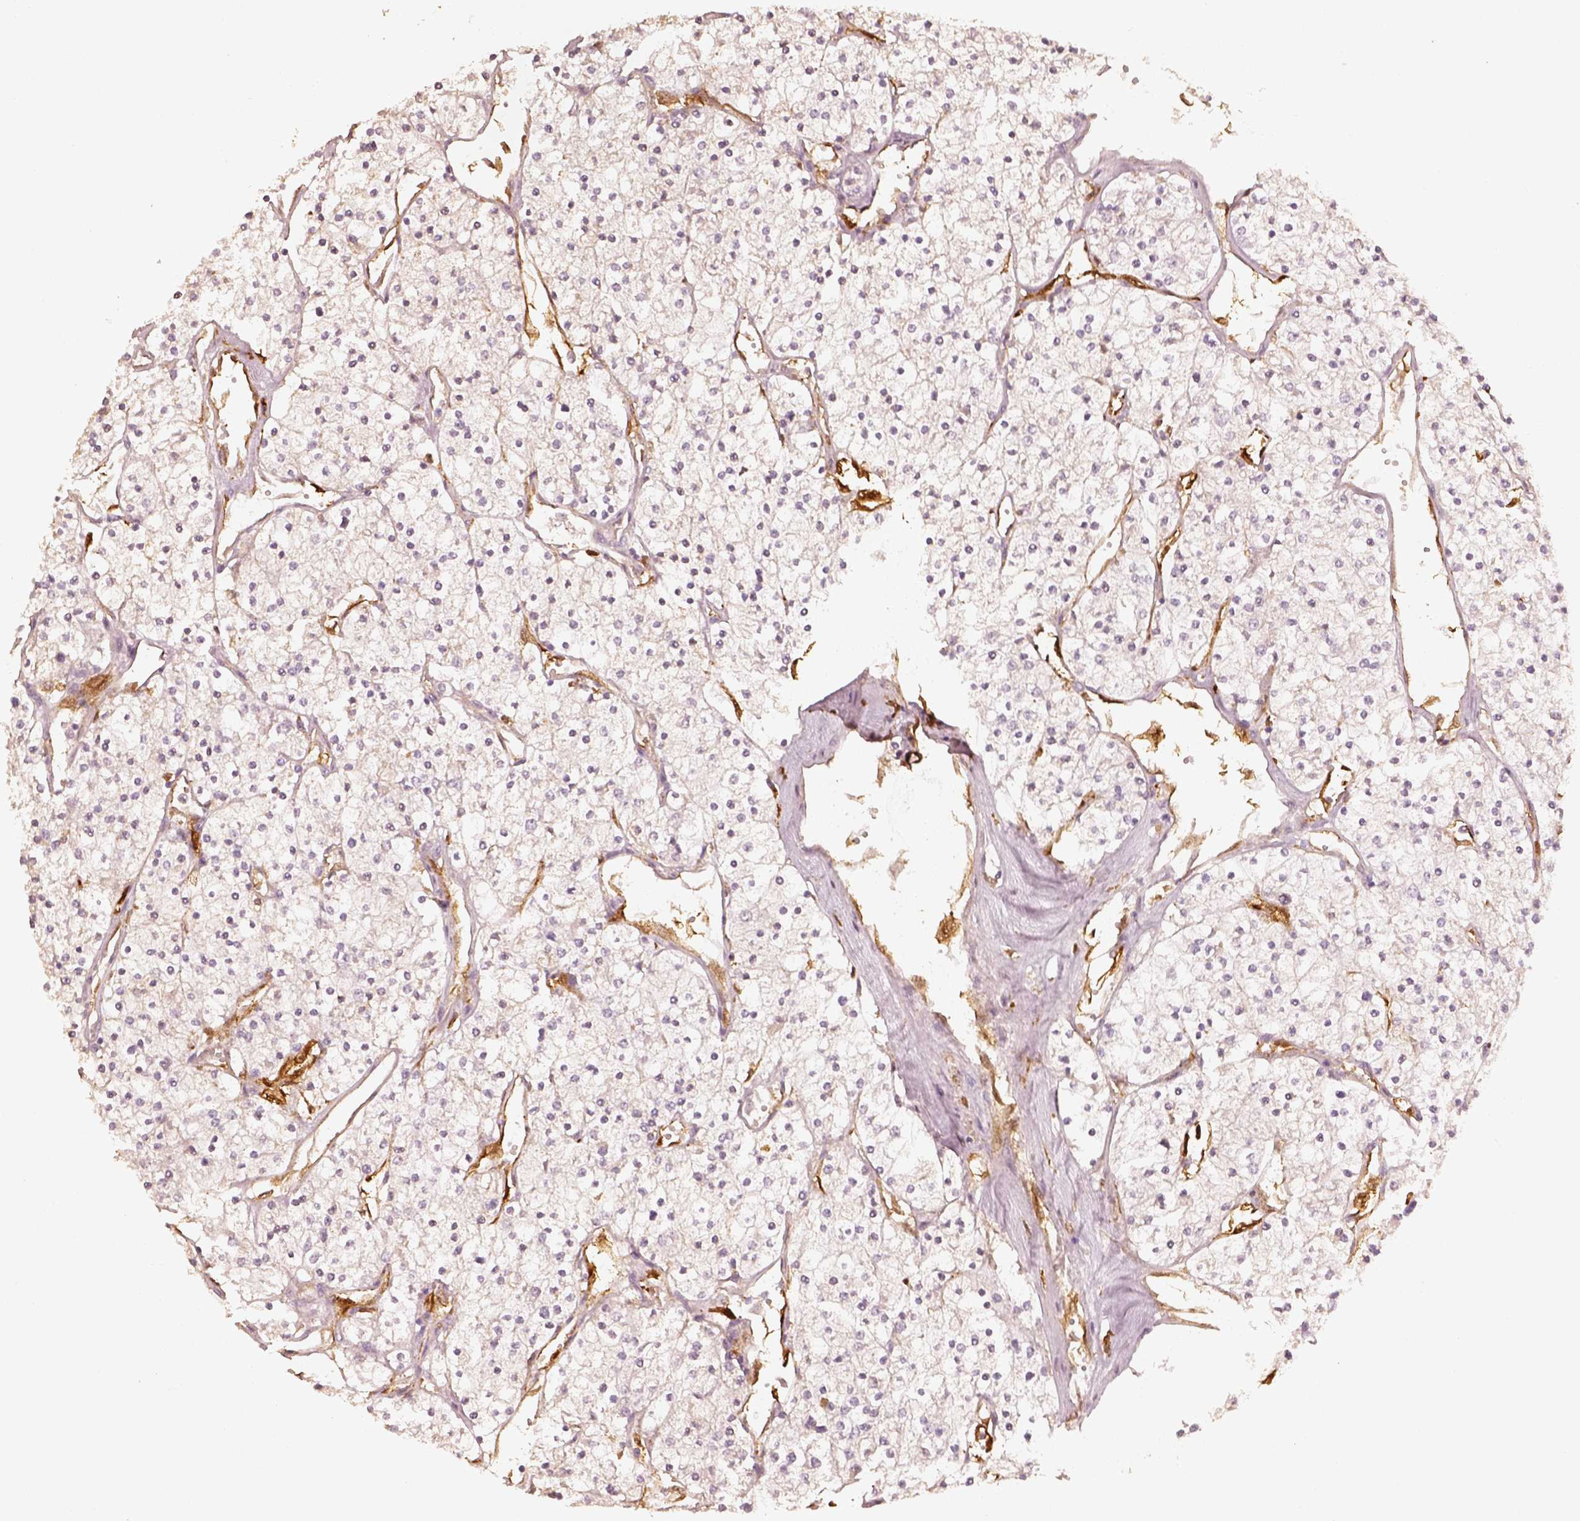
{"staining": {"intensity": "negative", "quantity": "none", "location": "none"}, "tissue": "renal cancer", "cell_type": "Tumor cells", "image_type": "cancer", "snomed": [{"axis": "morphology", "description": "Adenocarcinoma, NOS"}, {"axis": "topography", "description": "Kidney"}], "caption": "An IHC histopathology image of renal cancer is shown. There is no staining in tumor cells of renal cancer.", "gene": "FSCN1", "patient": {"sex": "male", "age": 80}}